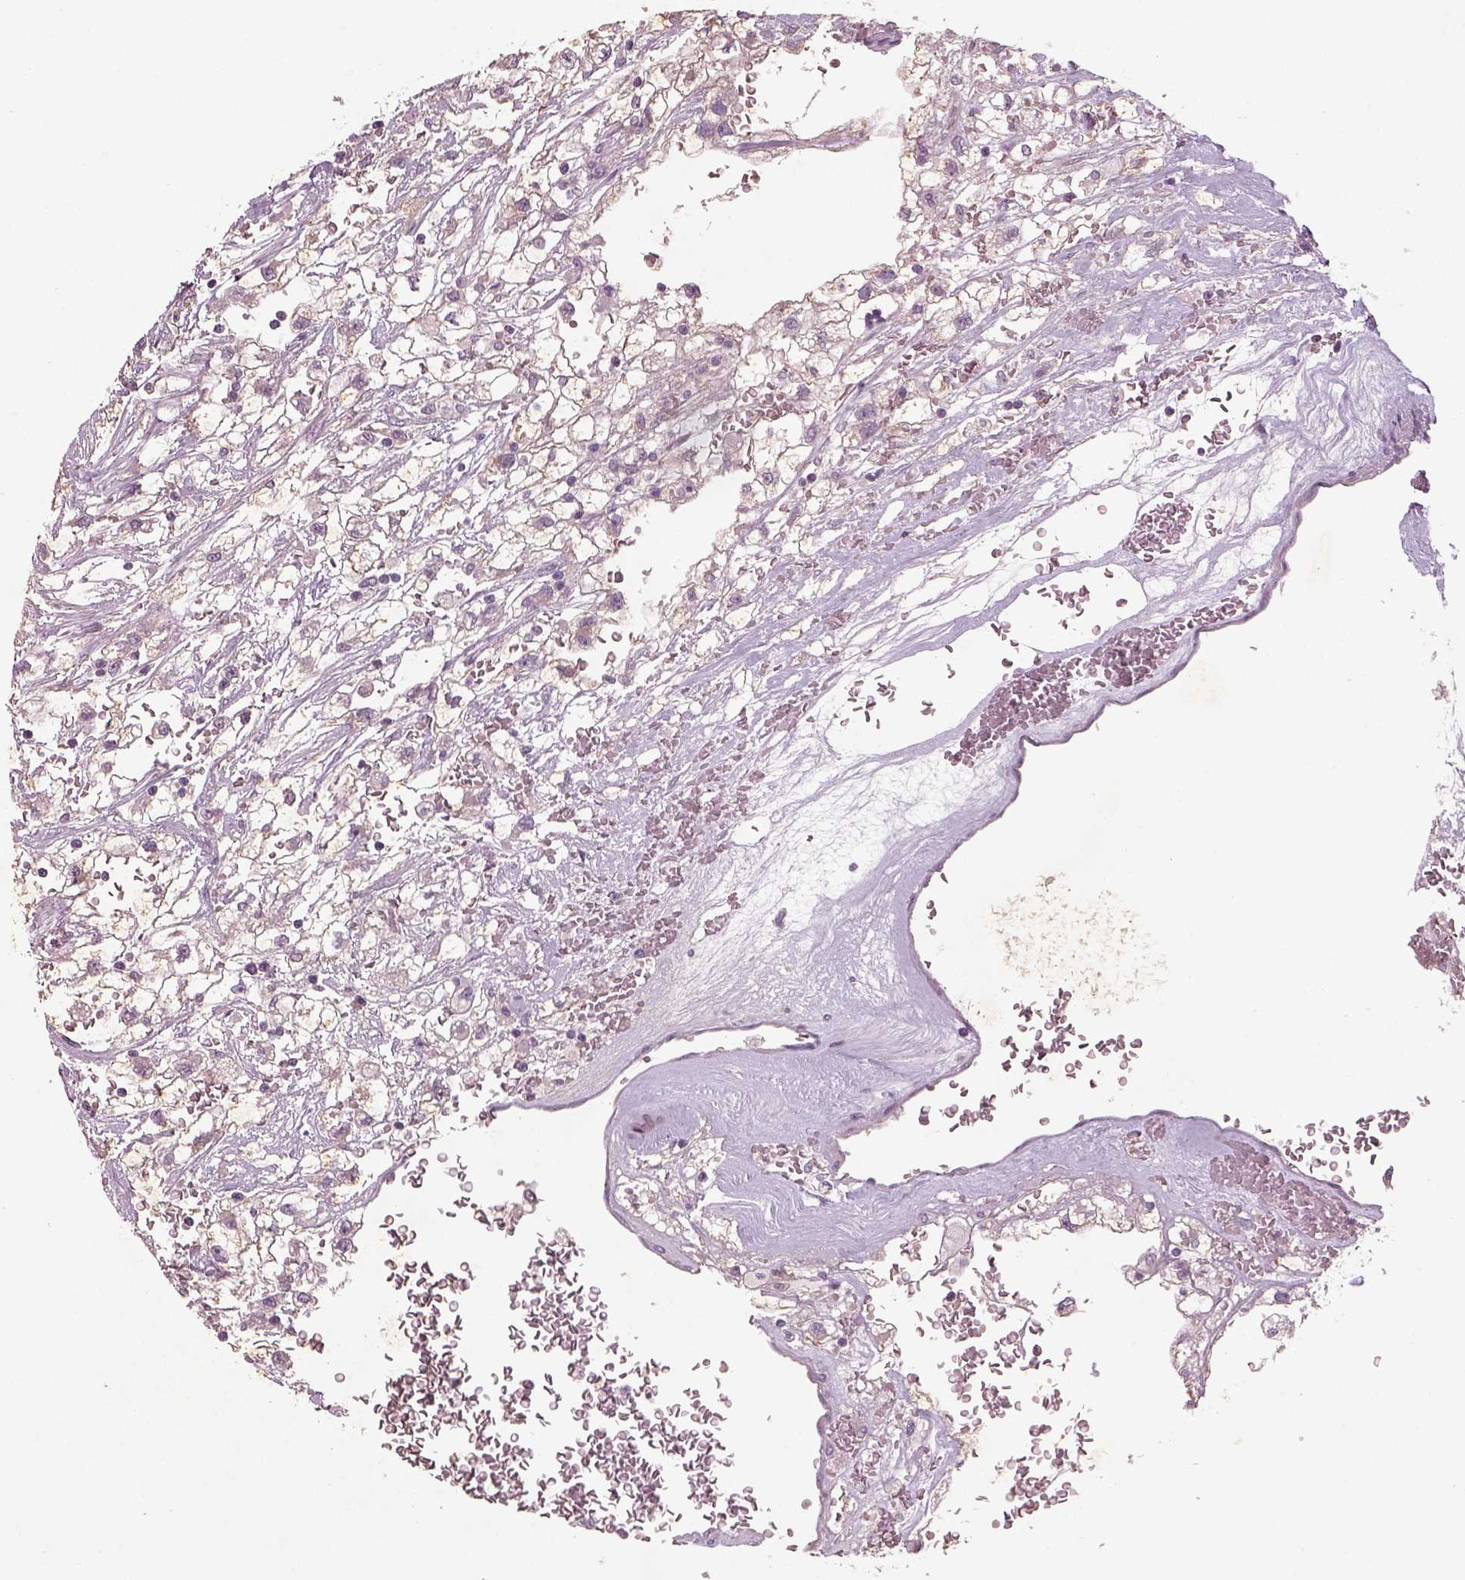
{"staining": {"intensity": "negative", "quantity": "none", "location": "none"}, "tissue": "renal cancer", "cell_type": "Tumor cells", "image_type": "cancer", "snomed": [{"axis": "morphology", "description": "Adenocarcinoma, NOS"}, {"axis": "topography", "description": "Kidney"}], "caption": "This micrograph is of adenocarcinoma (renal) stained with immunohistochemistry to label a protein in brown with the nuclei are counter-stained blue. There is no expression in tumor cells. Brightfield microscopy of immunohistochemistry (IHC) stained with DAB (brown) and hematoxylin (blue), captured at high magnification.", "gene": "GDNF", "patient": {"sex": "male", "age": 59}}